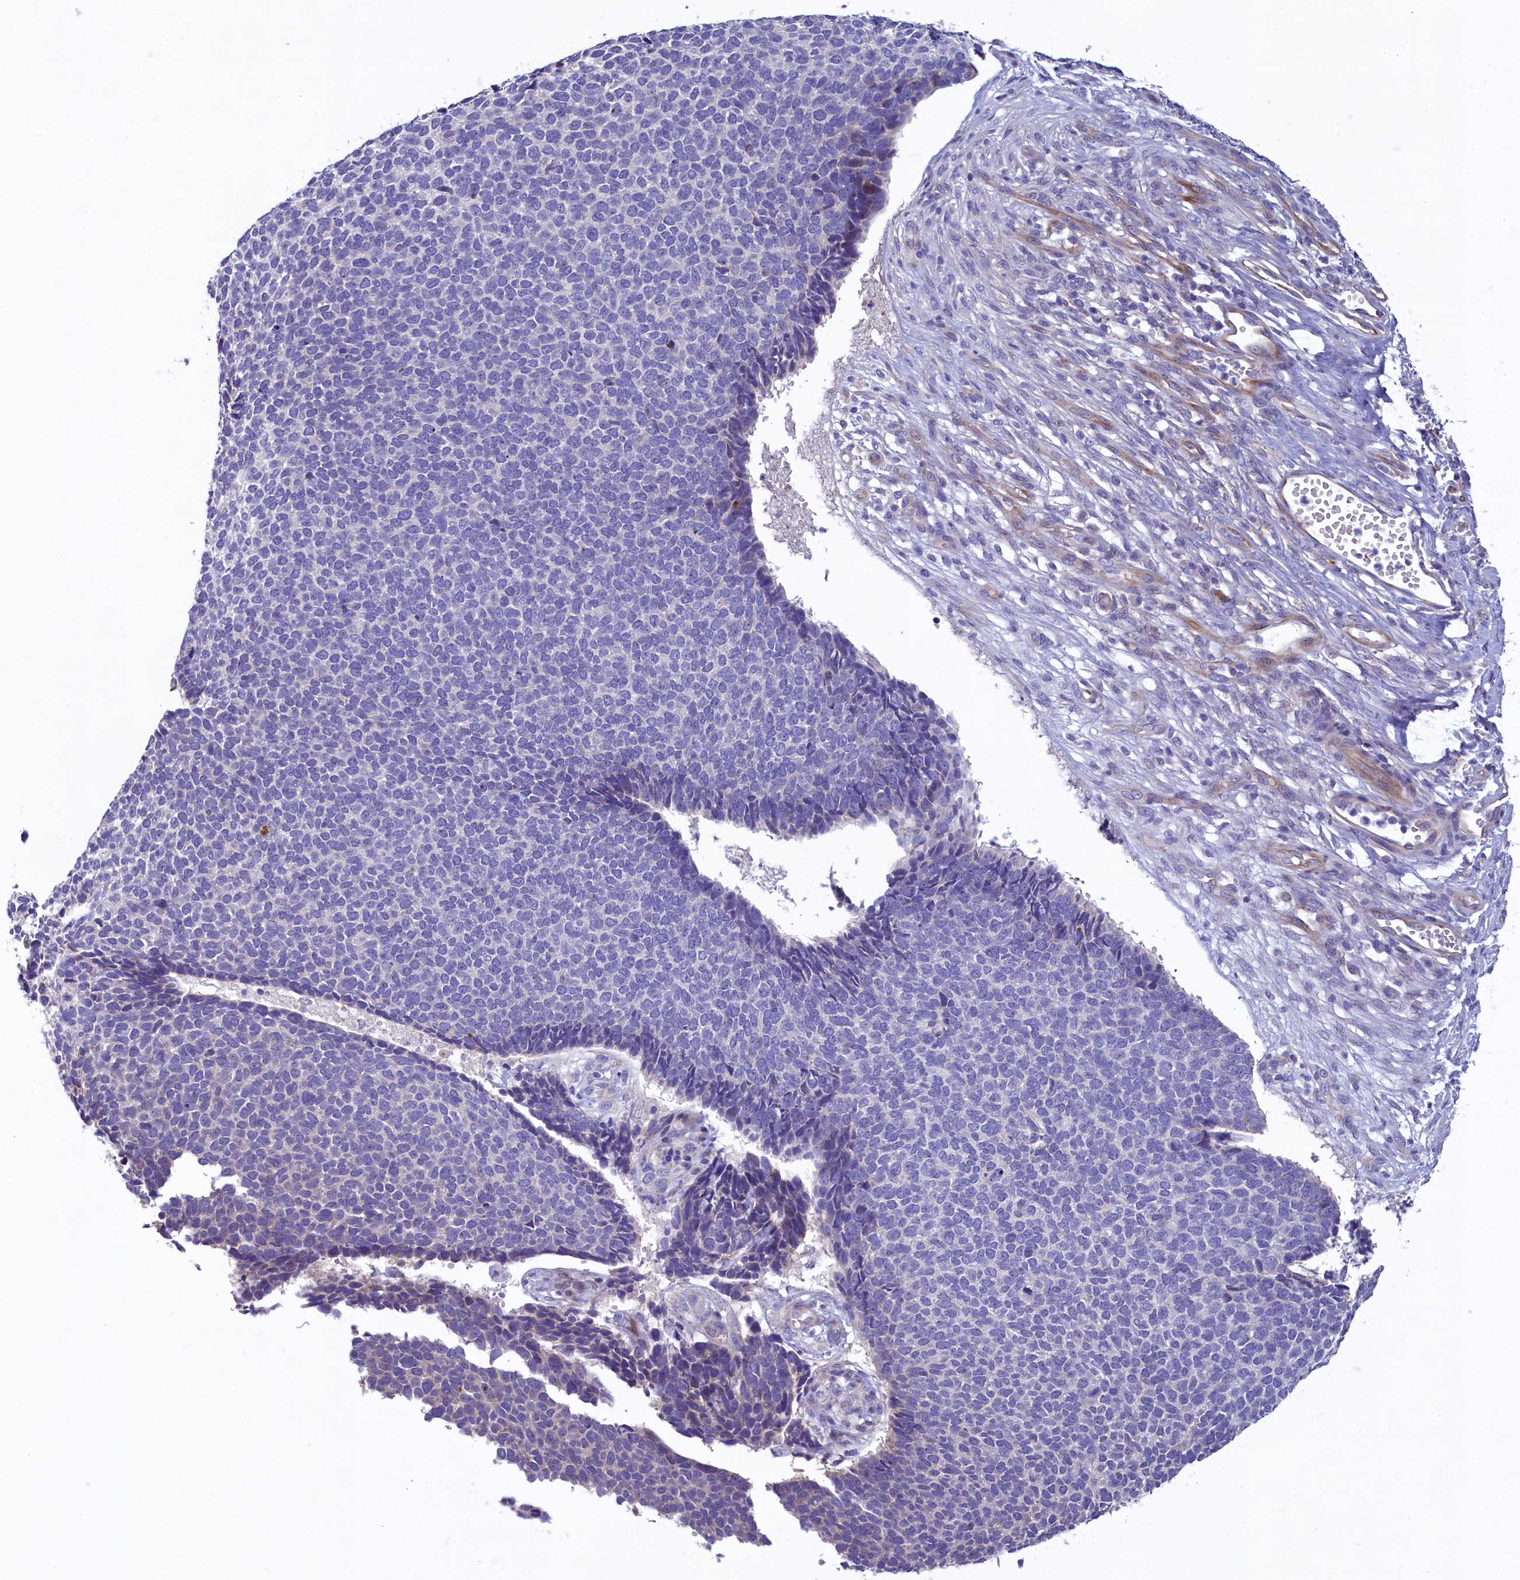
{"staining": {"intensity": "negative", "quantity": "none", "location": "none"}, "tissue": "skin cancer", "cell_type": "Tumor cells", "image_type": "cancer", "snomed": [{"axis": "morphology", "description": "Basal cell carcinoma"}, {"axis": "topography", "description": "Skin"}], "caption": "Immunohistochemistry photomicrograph of basal cell carcinoma (skin) stained for a protein (brown), which displays no expression in tumor cells.", "gene": "KRBOX5", "patient": {"sex": "female", "age": 84}}